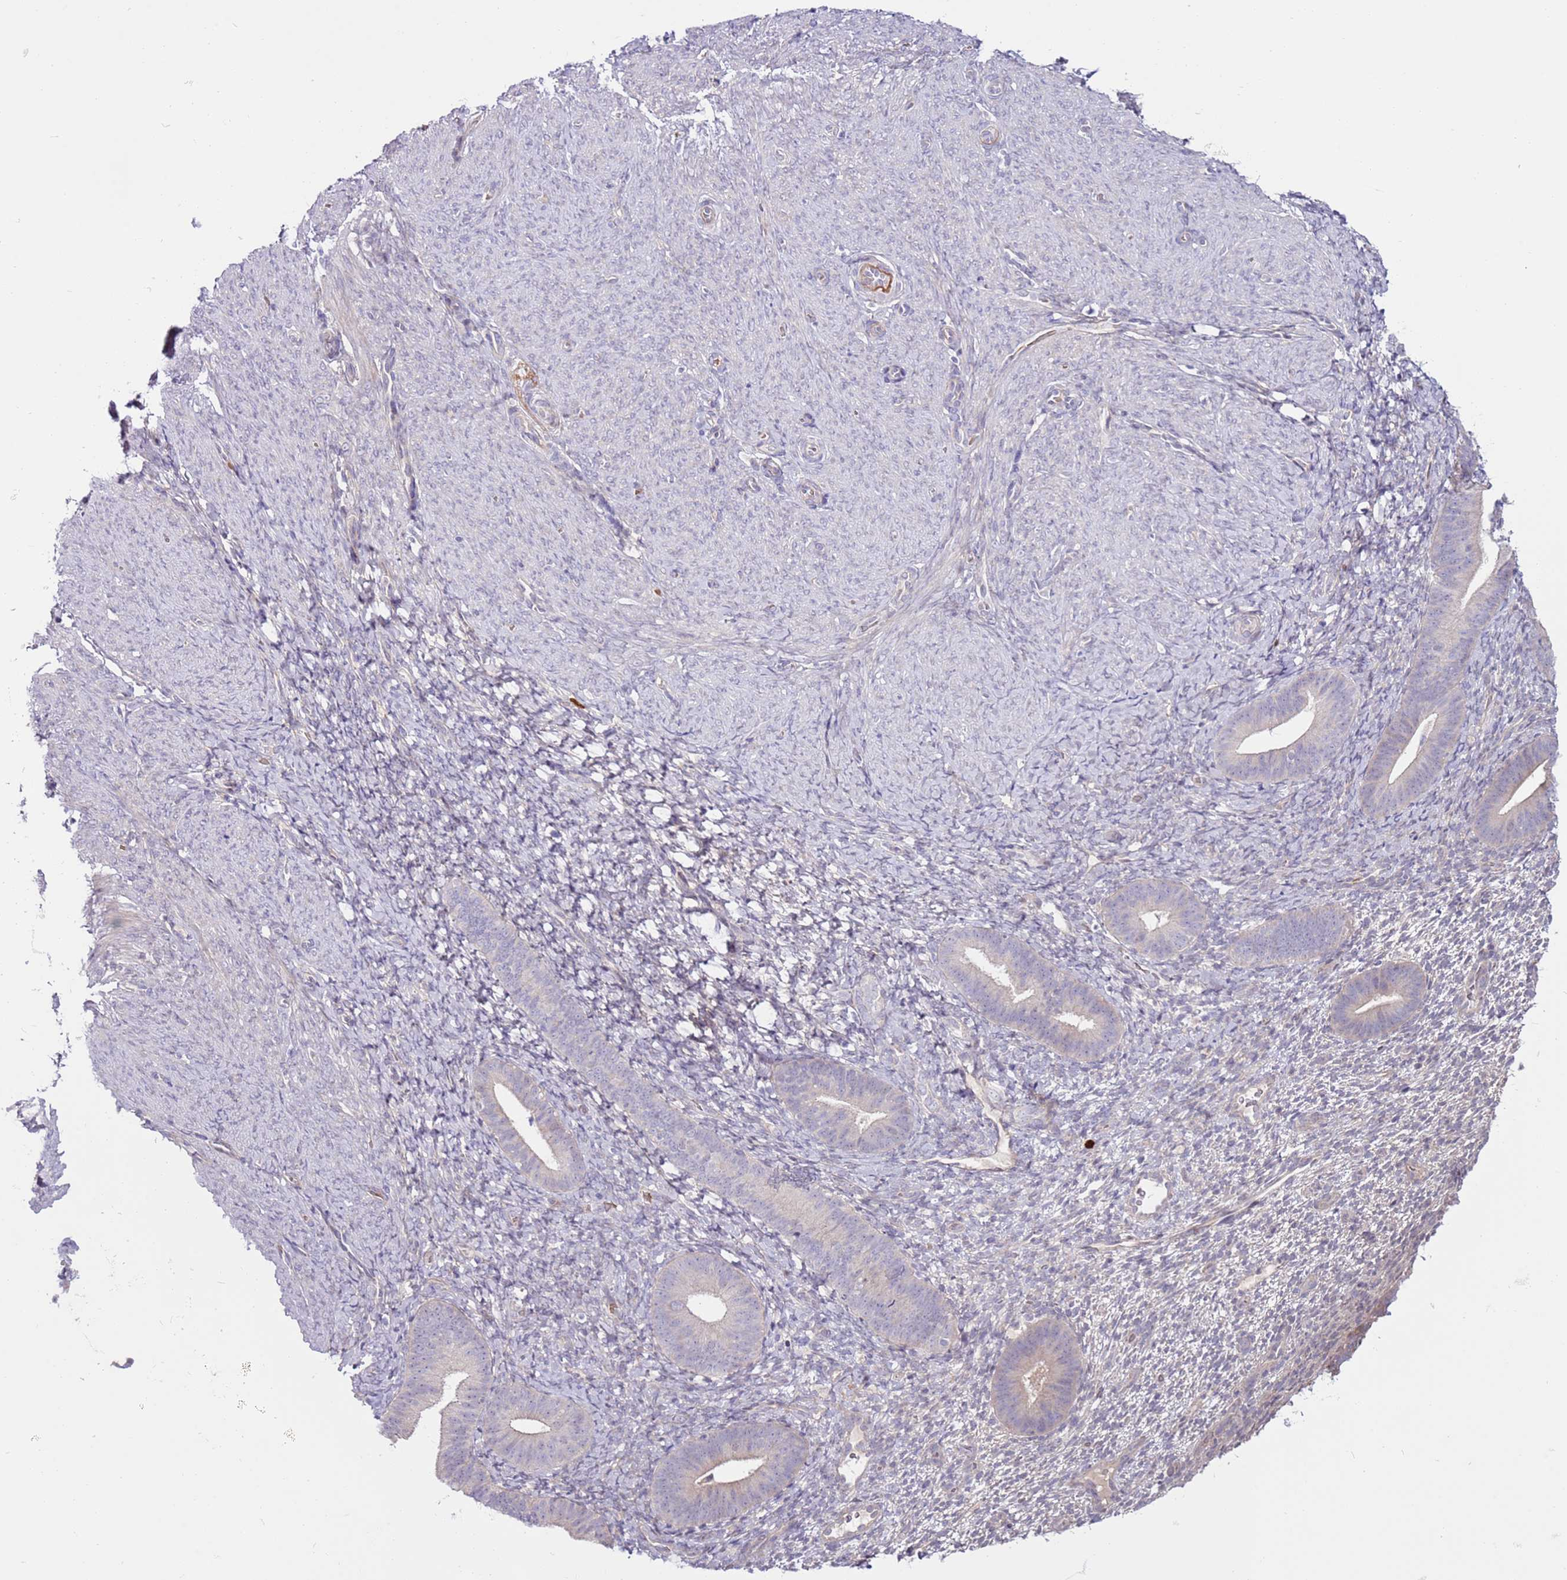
{"staining": {"intensity": "negative", "quantity": "none", "location": "none"}, "tissue": "endometrium", "cell_type": "Cells in endometrial stroma", "image_type": "normal", "snomed": [{"axis": "morphology", "description": "Normal tissue, NOS"}, {"axis": "topography", "description": "Endometrium"}], "caption": "This is a micrograph of immunohistochemistry staining of unremarkable endometrium, which shows no expression in cells in endometrial stroma.", "gene": "MTG2", "patient": {"sex": "female", "age": 65}}